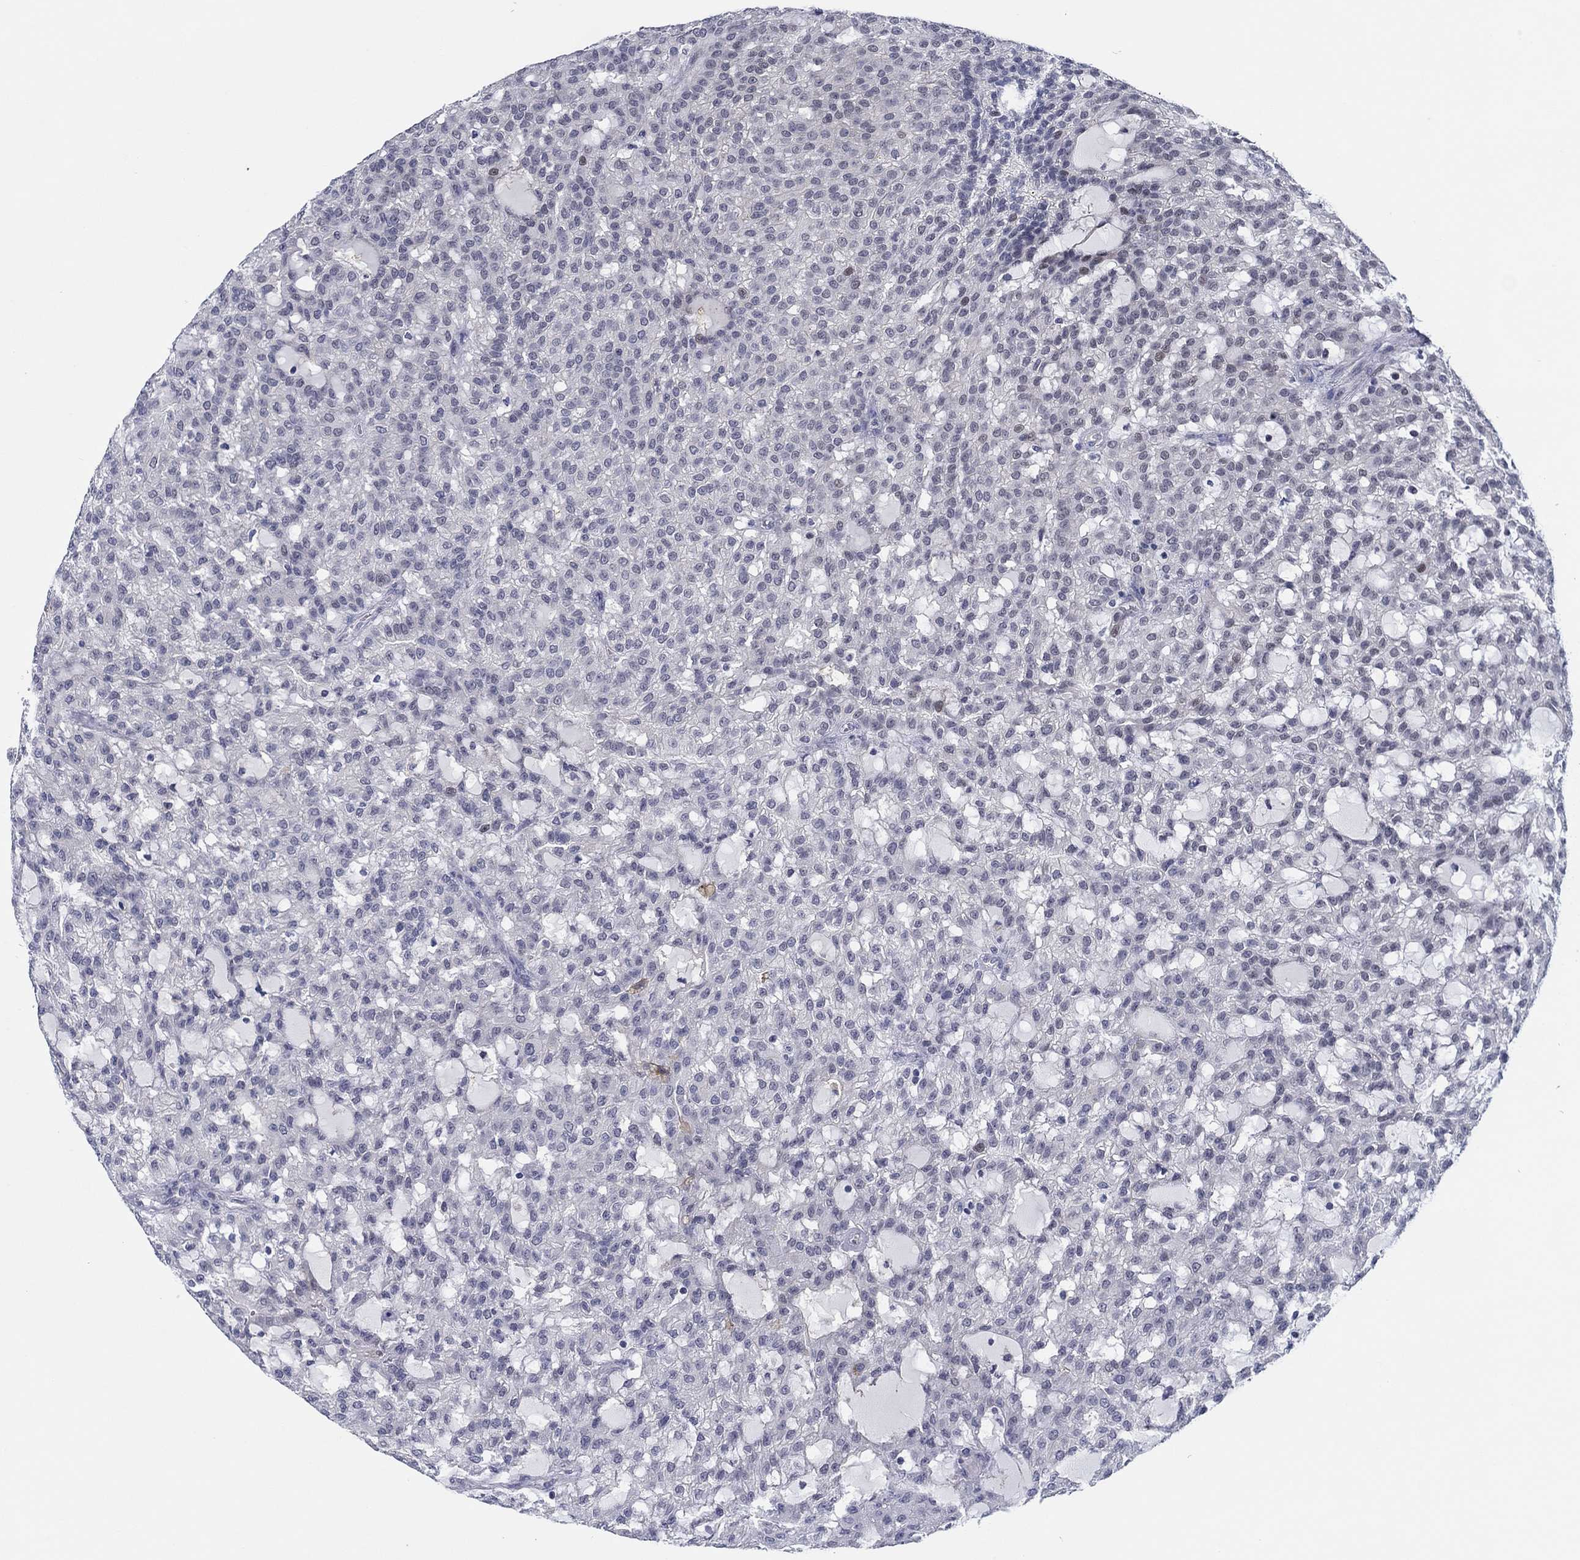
{"staining": {"intensity": "negative", "quantity": "none", "location": "none"}, "tissue": "renal cancer", "cell_type": "Tumor cells", "image_type": "cancer", "snomed": [{"axis": "morphology", "description": "Adenocarcinoma, NOS"}, {"axis": "topography", "description": "Kidney"}], "caption": "IHC image of renal cancer stained for a protein (brown), which demonstrates no positivity in tumor cells.", "gene": "SLC34A1", "patient": {"sex": "male", "age": 63}}